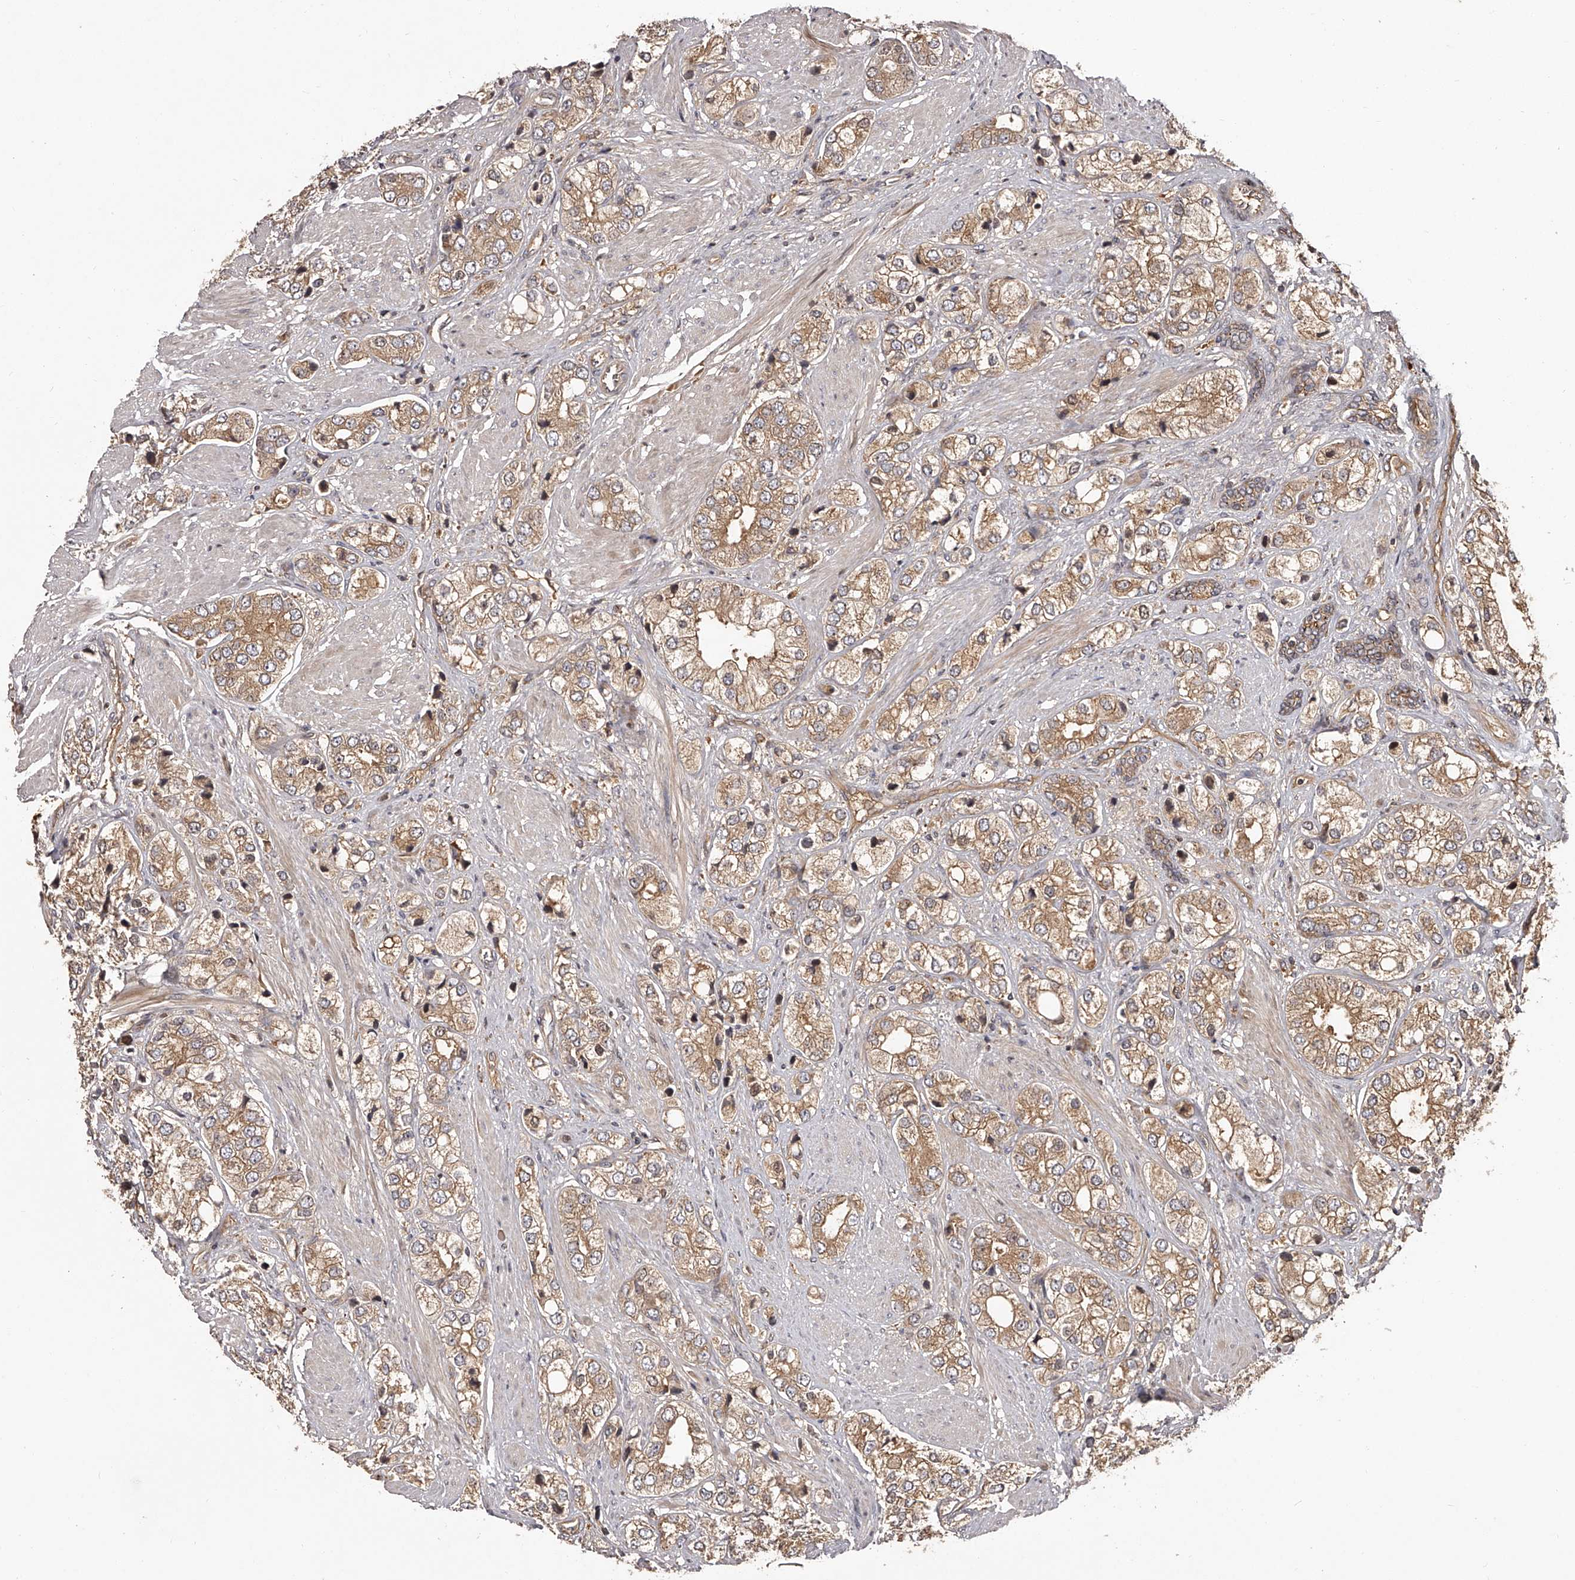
{"staining": {"intensity": "moderate", "quantity": ">75%", "location": "cytoplasmic/membranous"}, "tissue": "prostate cancer", "cell_type": "Tumor cells", "image_type": "cancer", "snomed": [{"axis": "morphology", "description": "Adenocarcinoma, High grade"}, {"axis": "topography", "description": "Prostate"}], "caption": "Prostate cancer (high-grade adenocarcinoma) stained with IHC exhibits moderate cytoplasmic/membranous positivity in about >75% of tumor cells.", "gene": "CRYZL1", "patient": {"sex": "male", "age": 50}}